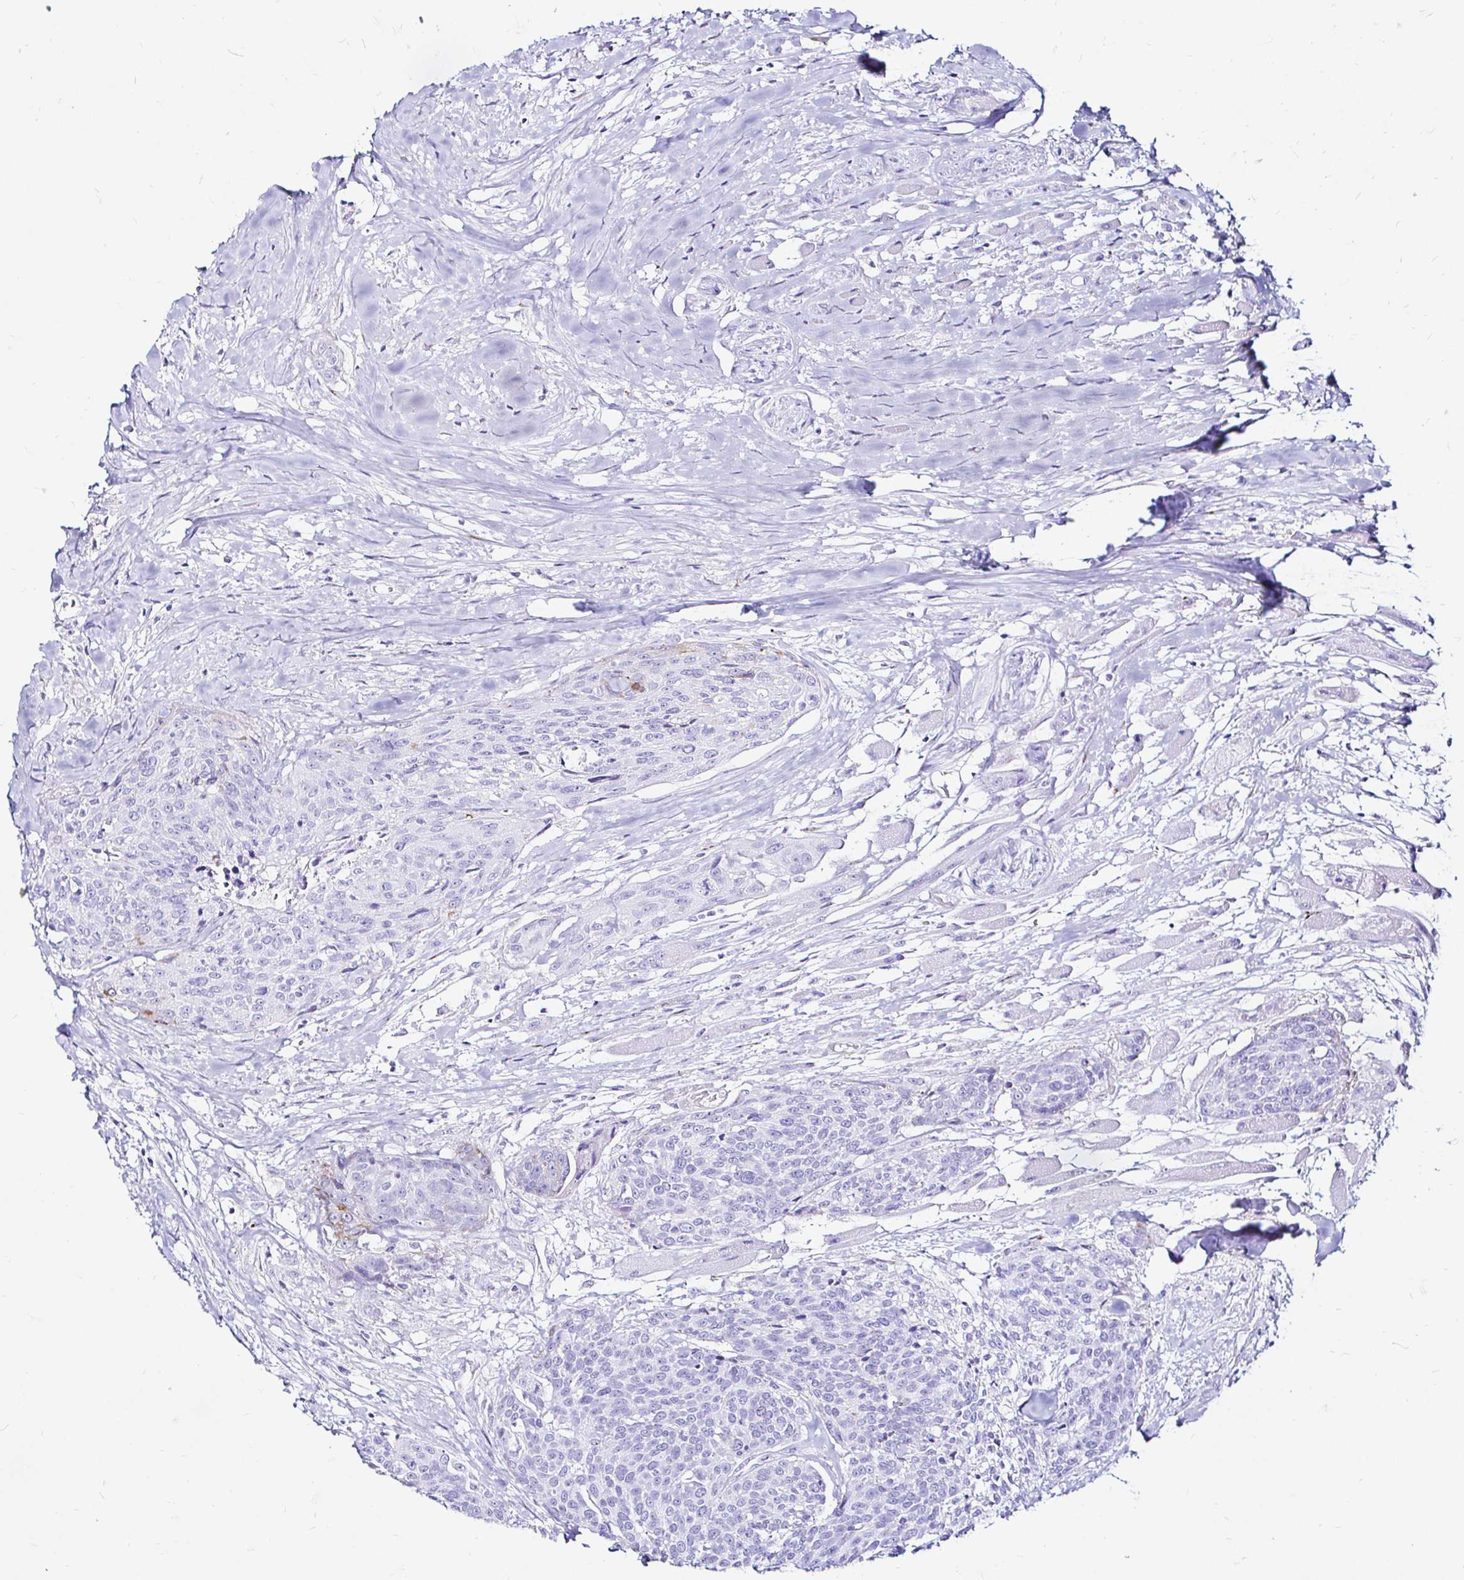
{"staining": {"intensity": "negative", "quantity": "none", "location": "none"}, "tissue": "head and neck cancer", "cell_type": "Tumor cells", "image_type": "cancer", "snomed": [{"axis": "morphology", "description": "Squamous cell carcinoma, NOS"}, {"axis": "topography", "description": "Oral tissue"}, {"axis": "topography", "description": "Head-Neck"}], "caption": "There is no significant staining in tumor cells of squamous cell carcinoma (head and neck).", "gene": "ZNF432", "patient": {"sex": "male", "age": 64}}